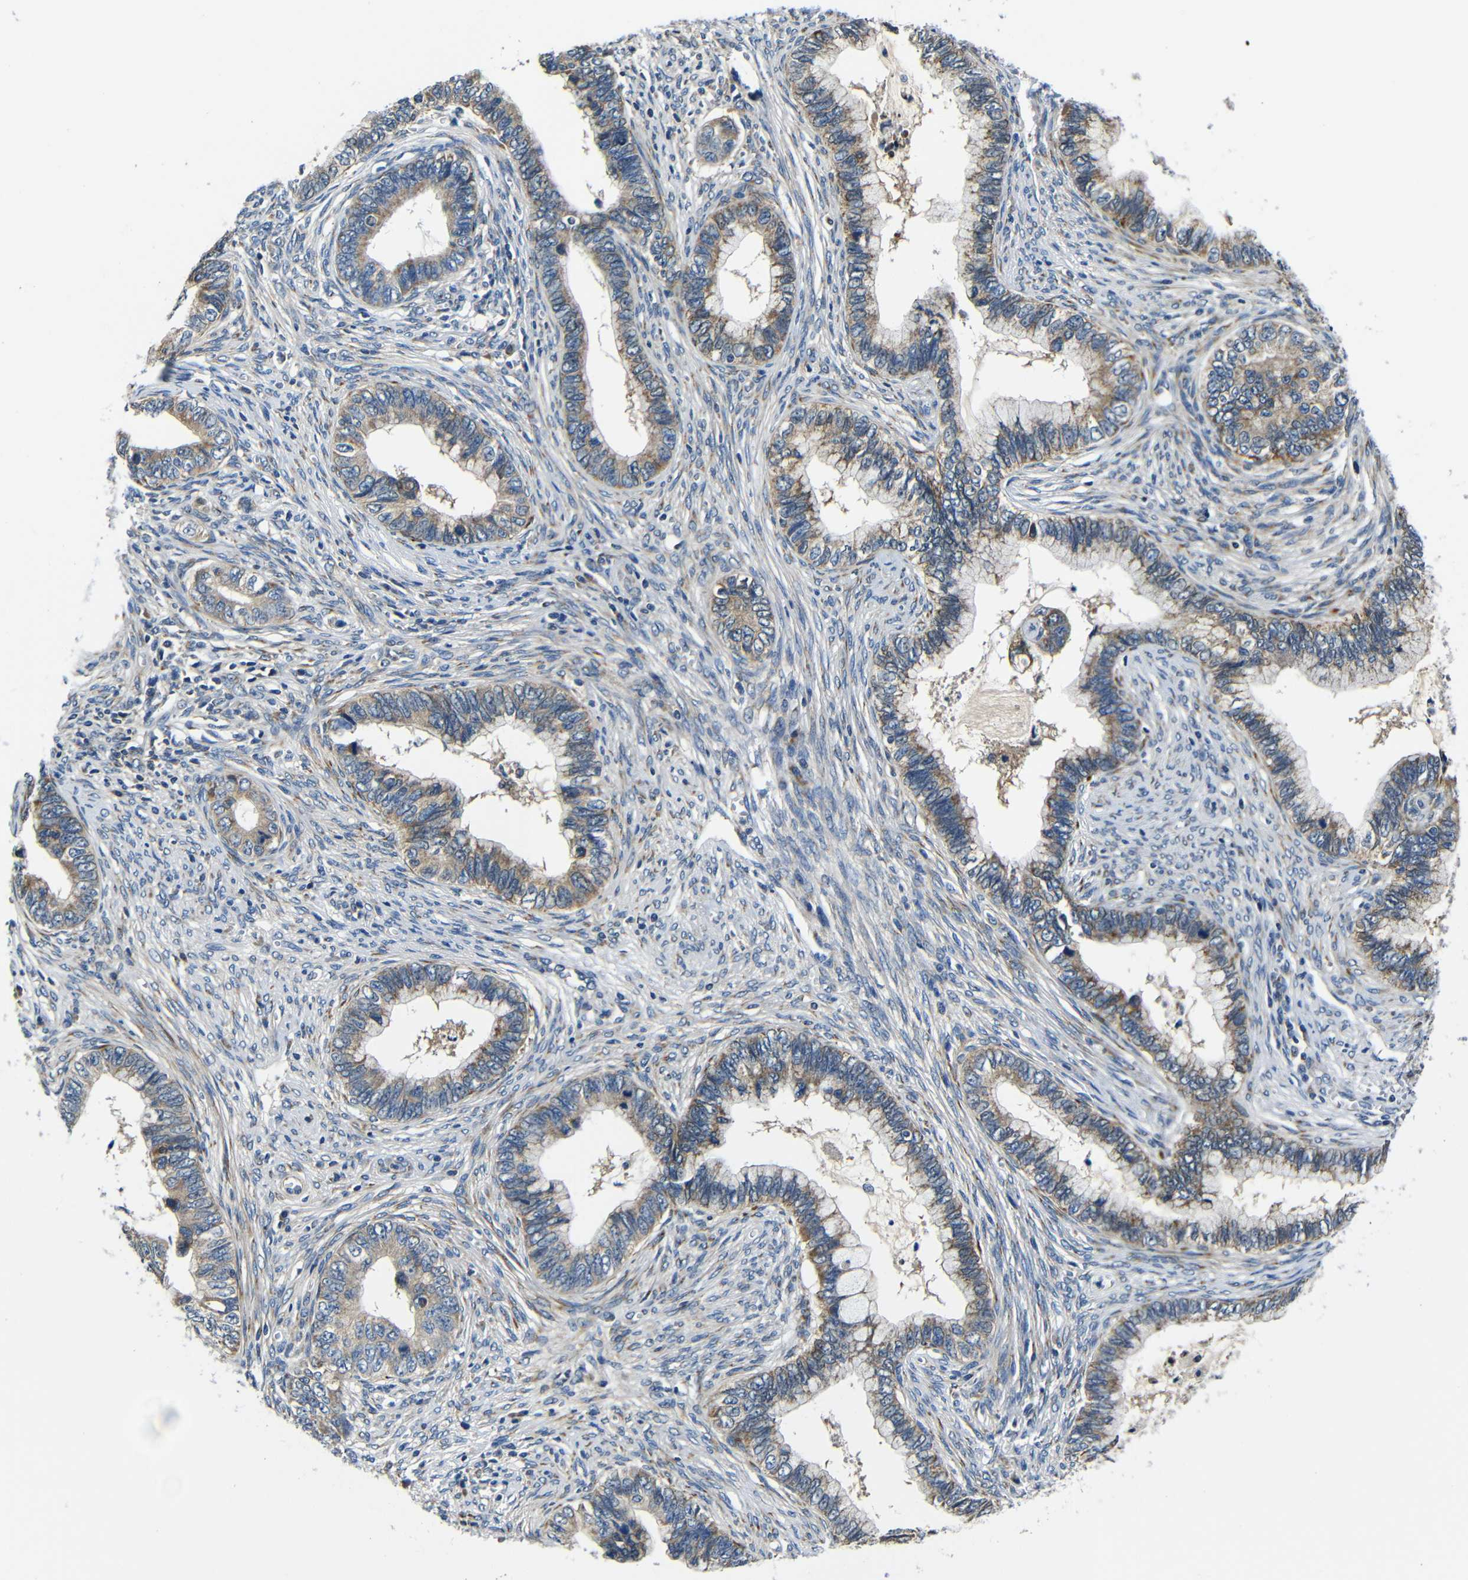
{"staining": {"intensity": "weak", "quantity": ">75%", "location": "cytoplasmic/membranous"}, "tissue": "cervical cancer", "cell_type": "Tumor cells", "image_type": "cancer", "snomed": [{"axis": "morphology", "description": "Adenocarcinoma, NOS"}, {"axis": "topography", "description": "Cervix"}], "caption": "IHC photomicrograph of adenocarcinoma (cervical) stained for a protein (brown), which displays low levels of weak cytoplasmic/membranous expression in about >75% of tumor cells.", "gene": "FKBP14", "patient": {"sex": "female", "age": 44}}